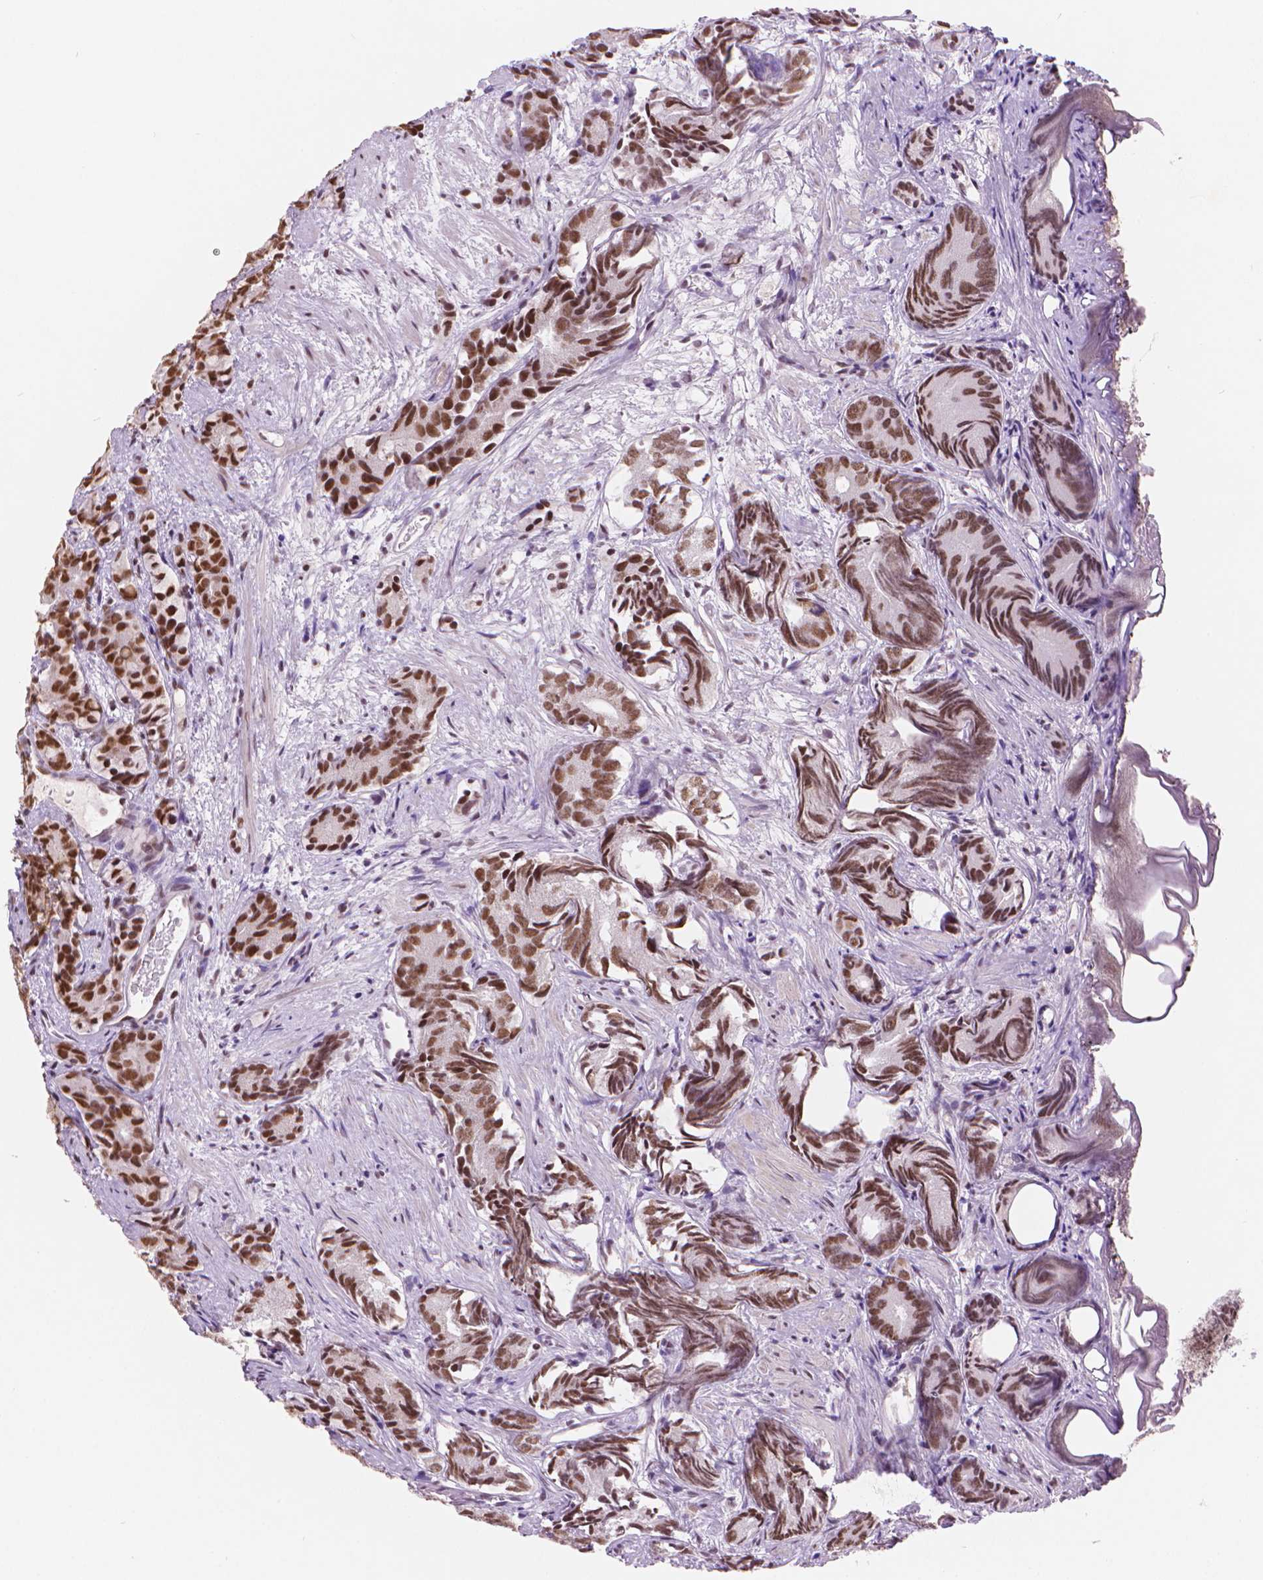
{"staining": {"intensity": "moderate", "quantity": ">75%", "location": "nuclear"}, "tissue": "prostate cancer", "cell_type": "Tumor cells", "image_type": "cancer", "snomed": [{"axis": "morphology", "description": "Adenocarcinoma, High grade"}, {"axis": "topography", "description": "Prostate"}], "caption": "Immunohistochemistry of high-grade adenocarcinoma (prostate) displays medium levels of moderate nuclear expression in about >75% of tumor cells. (brown staining indicates protein expression, while blue staining denotes nuclei).", "gene": "RPA4", "patient": {"sex": "male", "age": 84}}